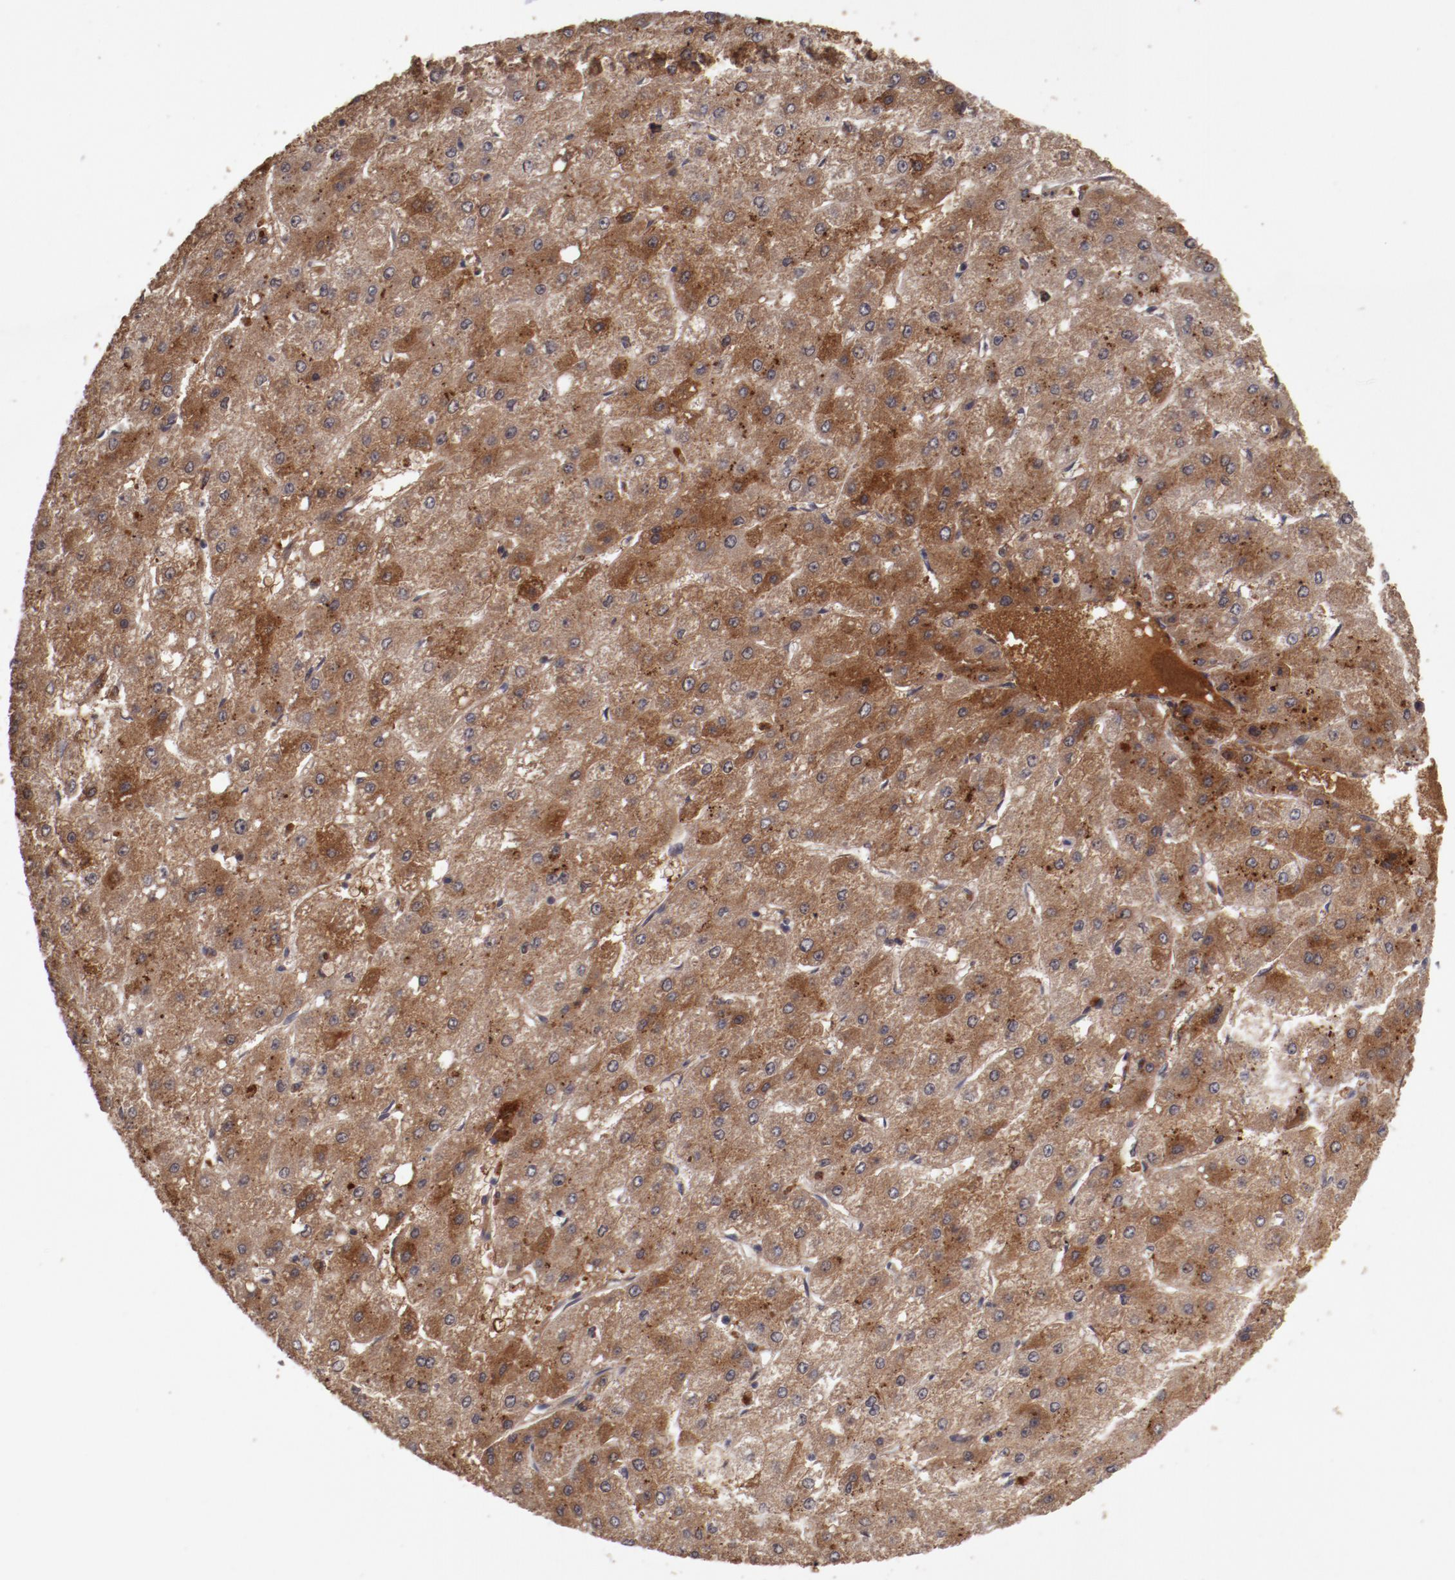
{"staining": {"intensity": "moderate", "quantity": ">75%", "location": "cytoplasmic/membranous"}, "tissue": "liver cancer", "cell_type": "Tumor cells", "image_type": "cancer", "snomed": [{"axis": "morphology", "description": "Carcinoma, Hepatocellular, NOS"}, {"axis": "topography", "description": "Liver"}], "caption": "This is a photomicrograph of immunohistochemistry staining of liver hepatocellular carcinoma, which shows moderate expression in the cytoplasmic/membranous of tumor cells.", "gene": "CP", "patient": {"sex": "female", "age": 52}}